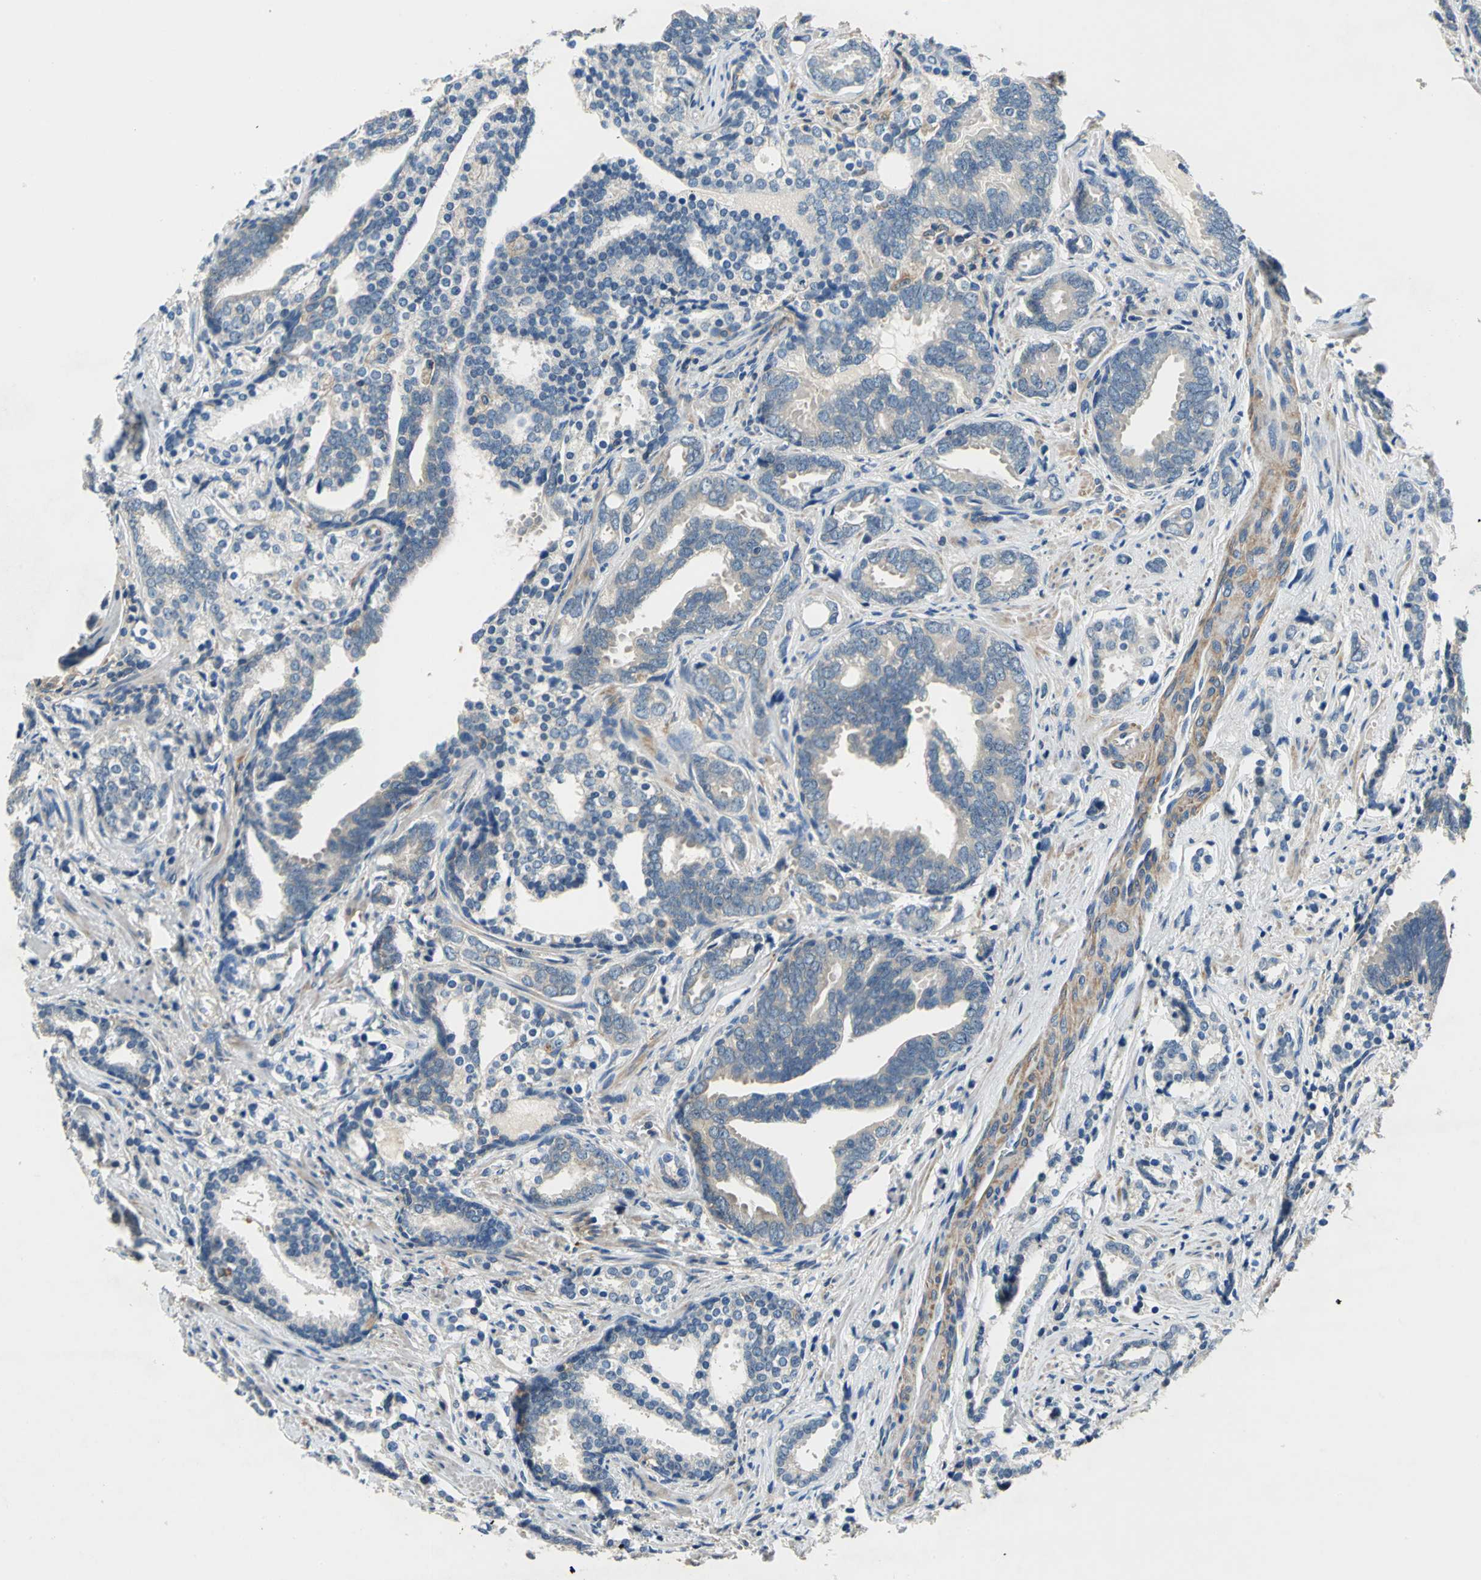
{"staining": {"intensity": "weak", "quantity": "25%-75%", "location": "cytoplasmic/membranous"}, "tissue": "prostate cancer", "cell_type": "Tumor cells", "image_type": "cancer", "snomed": [{"axis": "morphology", "description": "Adenocarcinoma, Medium grade"}, {"axis": "topography", "description": "Prostate"}], "caption": "Immunohistochemistry (DAB) staining of human prostate adenocarcinoma (medium-grade) displays weak cytoplasmic/membranous protein expression in about 25%-75% of tumor cells. (brown staining indicates protein expression, while blue staining denotes nuclei).", "gene": "DDX3Y", "patient": {"sex": "male", "age": 67}}